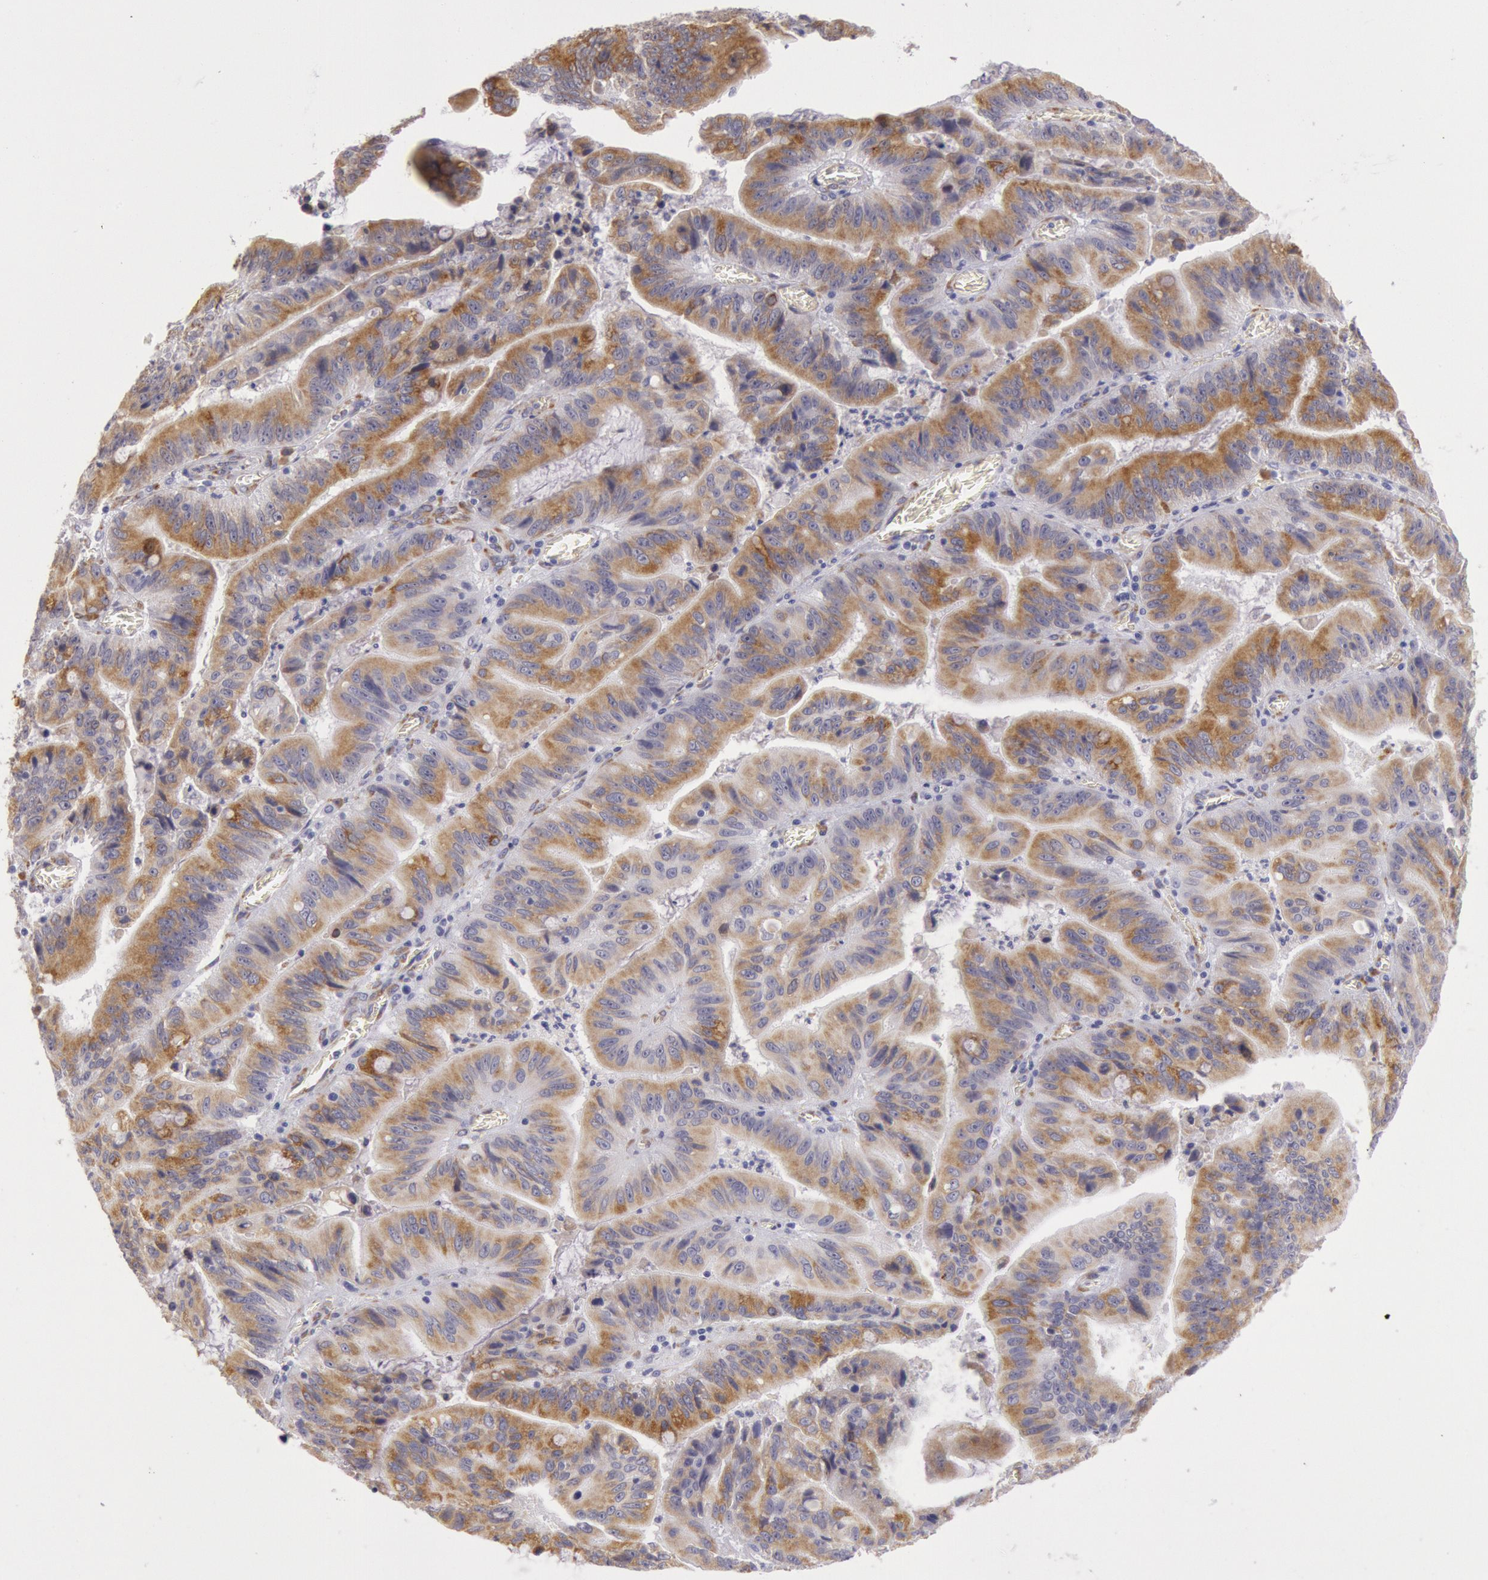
{"staining": {"intensity": "moderate", "quantity": "25%-75%", "location": "cytoplasmic/membranous"}, "tissue": "stomach cancer", "cell_type": "Tumor cells", "image_type": "cancer", "snomed": [{"axis": "morphology", "description": "Adenocarcinoma, NOS"}, {"axis": "topography", "description": "Stomach, upper"}], "caption": "An immunohistochemistry histopathology image of tumor tissue is shown. Protein staining in brown labels moderate cytoplasmic/membranous positivity in stomach adenocarcinoma within tumor cells.", "gene": "CIDEB", "patient": {"sex": "male", "age": 63}}